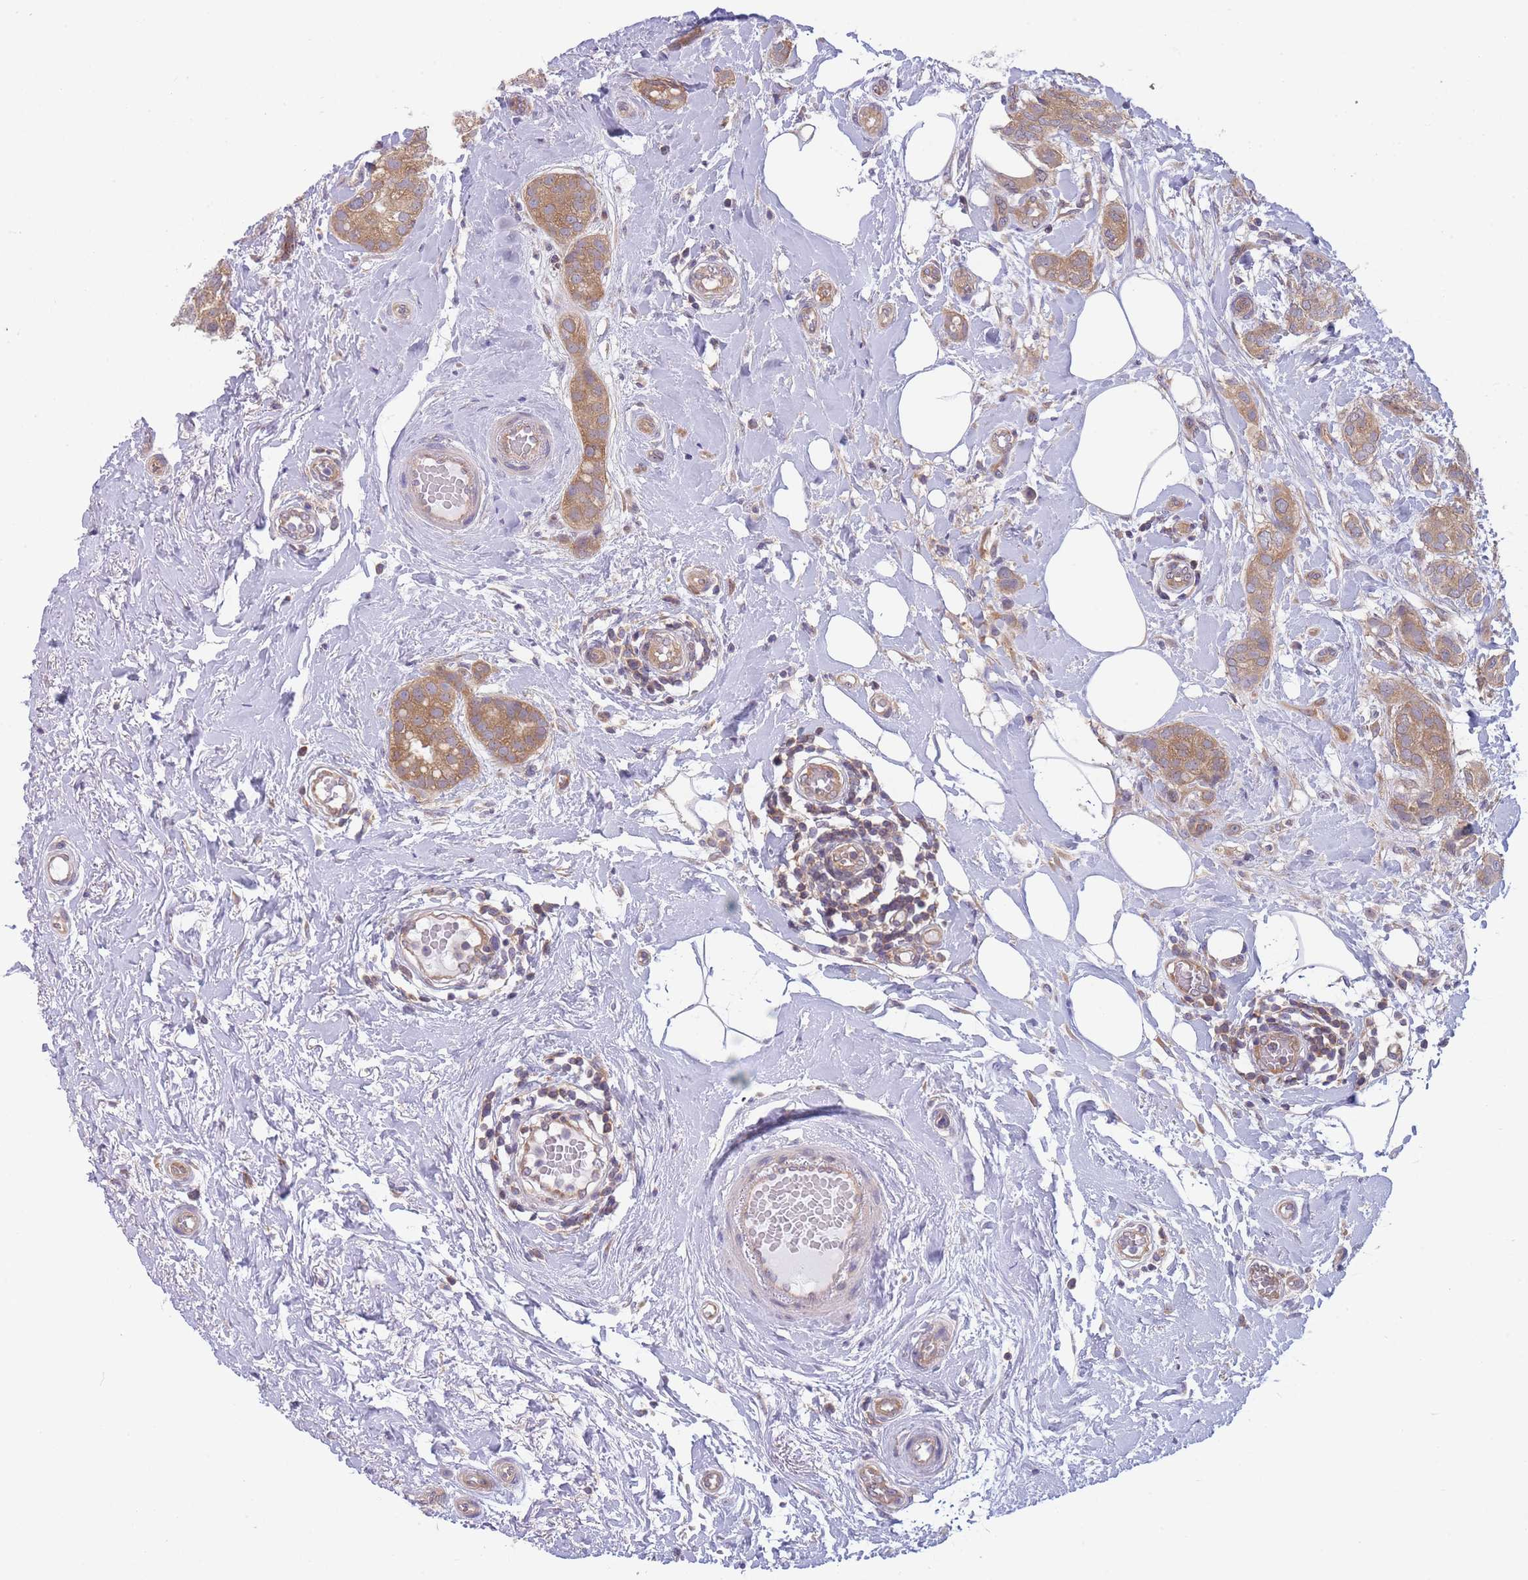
{"staining": {"intensity": "moderate", "quantity": ">75%", "location": "cytoplasmic/membranous"}, "tissue": "breast cancer", "cell_type": "Tumor cells", "image_type": "cancer", "snomed": [{"axis": "morphology", "description": "Duct carcinoma"}, {"axis": "topography", "description": "Breast"}], "caption": "High-magnification brightfield microscopy of infiltrating ductal carcinoma (breast) stained with DAB (3,3'-diaminobenzidine) (brown) and counterstained with hematoxylin (blue). tumor cells exhibit moderate cytoplasmic/membranous expression is seen in approximately>75% of cells.", "gene": "PFDN6", "patient": {"sex": "female", "age": 73}}